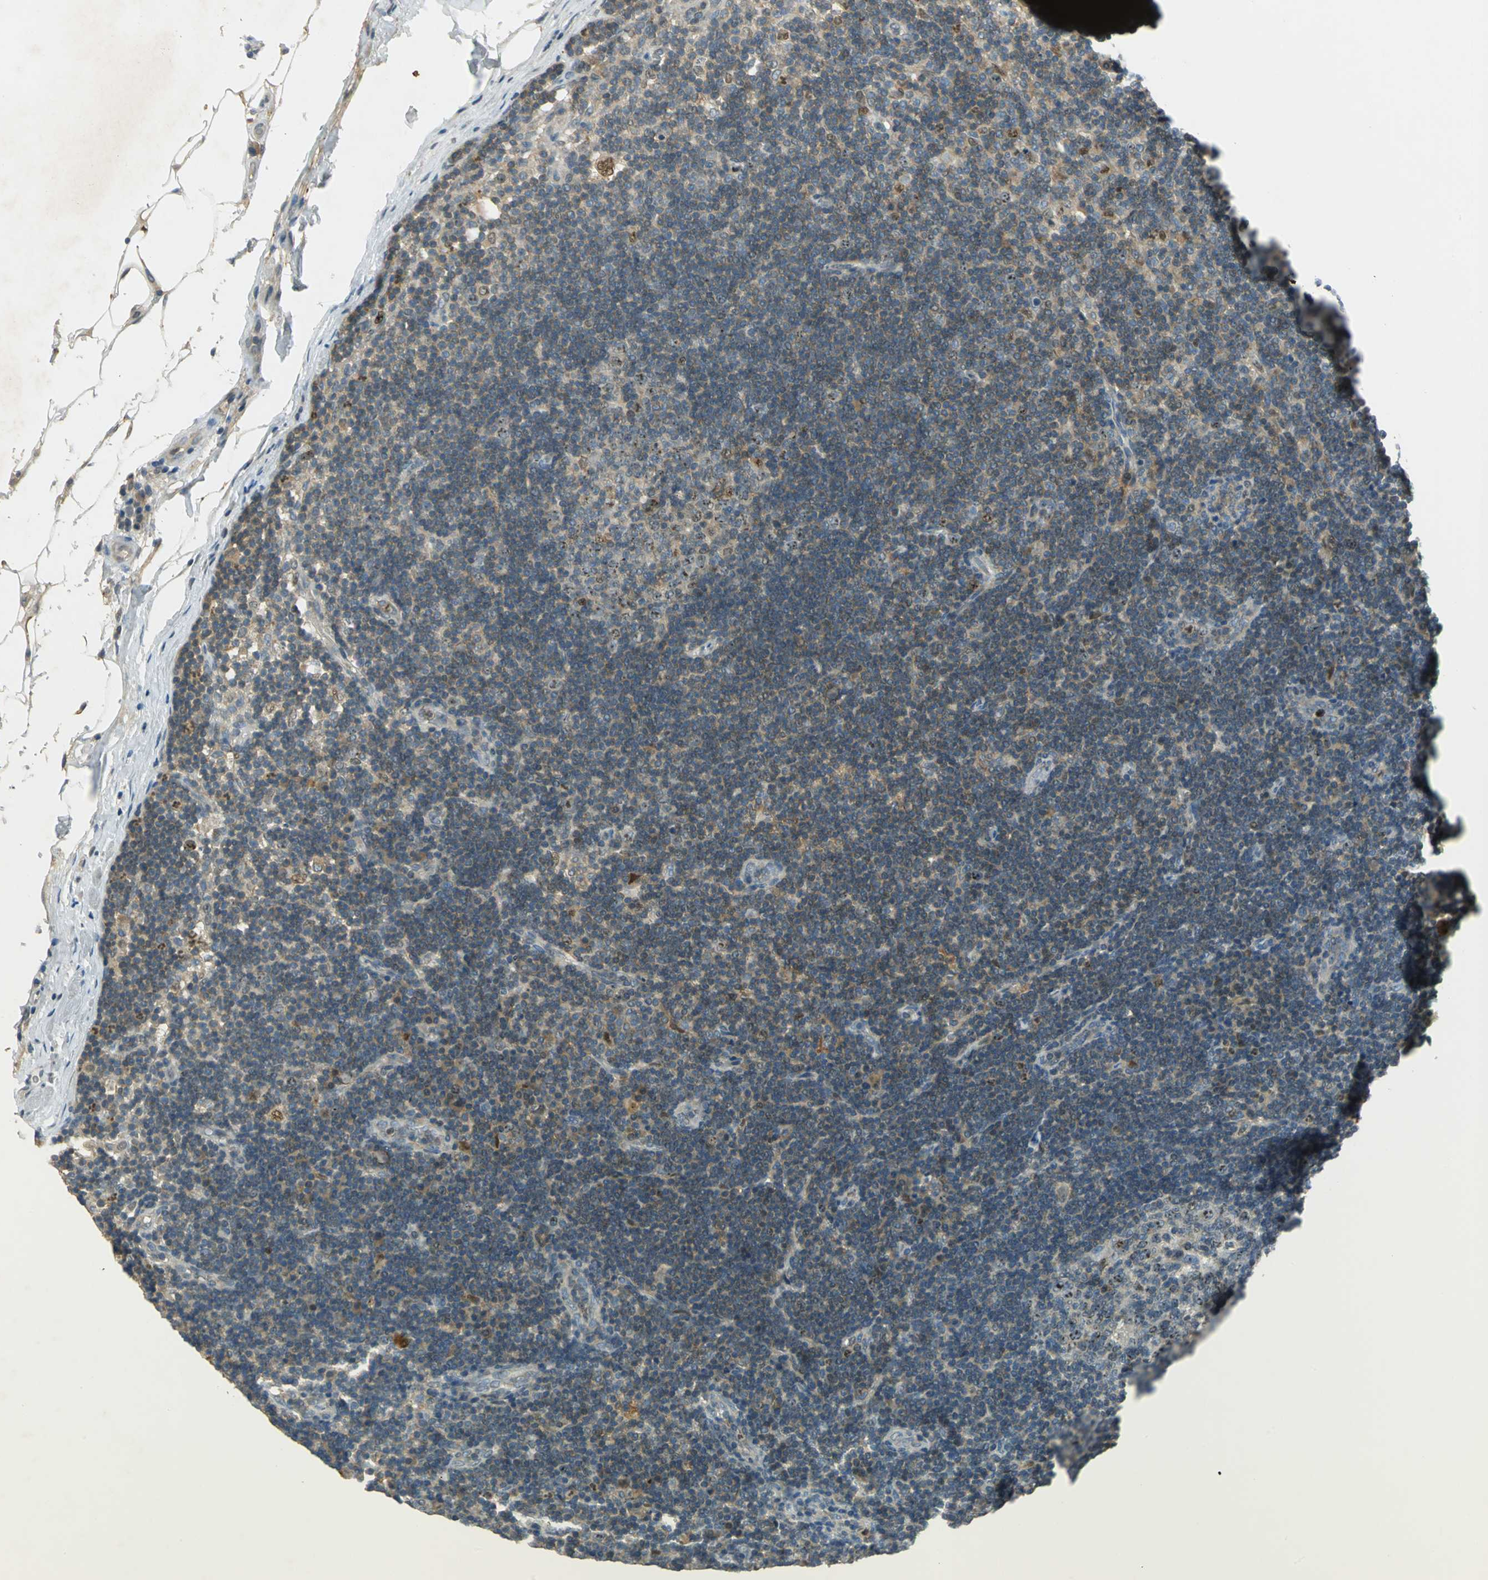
{"staining": {"intensity": "weak", "quantity": "<25%", "location": "cytoplasmic/membranous"}, "tissue": "lymph node", "cell_type": "Germinal center cells", "image_type": "normal", "snomed": [{"axis": "morphology", "description": "Normal tissue, NOS"}, {"axis": "morphology", "description": "Squamous cell carcinoma, metastatic, NOS"}, {"axis": "topography", "description": "Lymph node"}], "caption": "This histopathology image is of normal lymph node stained with IHC to label a protein in brown with the nuclei are counter-stained blue. There is no positivity in germinal center cells. (DAB IHC with hematoxylin counter stain).", "gene": "BIRC2", "patient": {"sex": "female", "age": 53}}